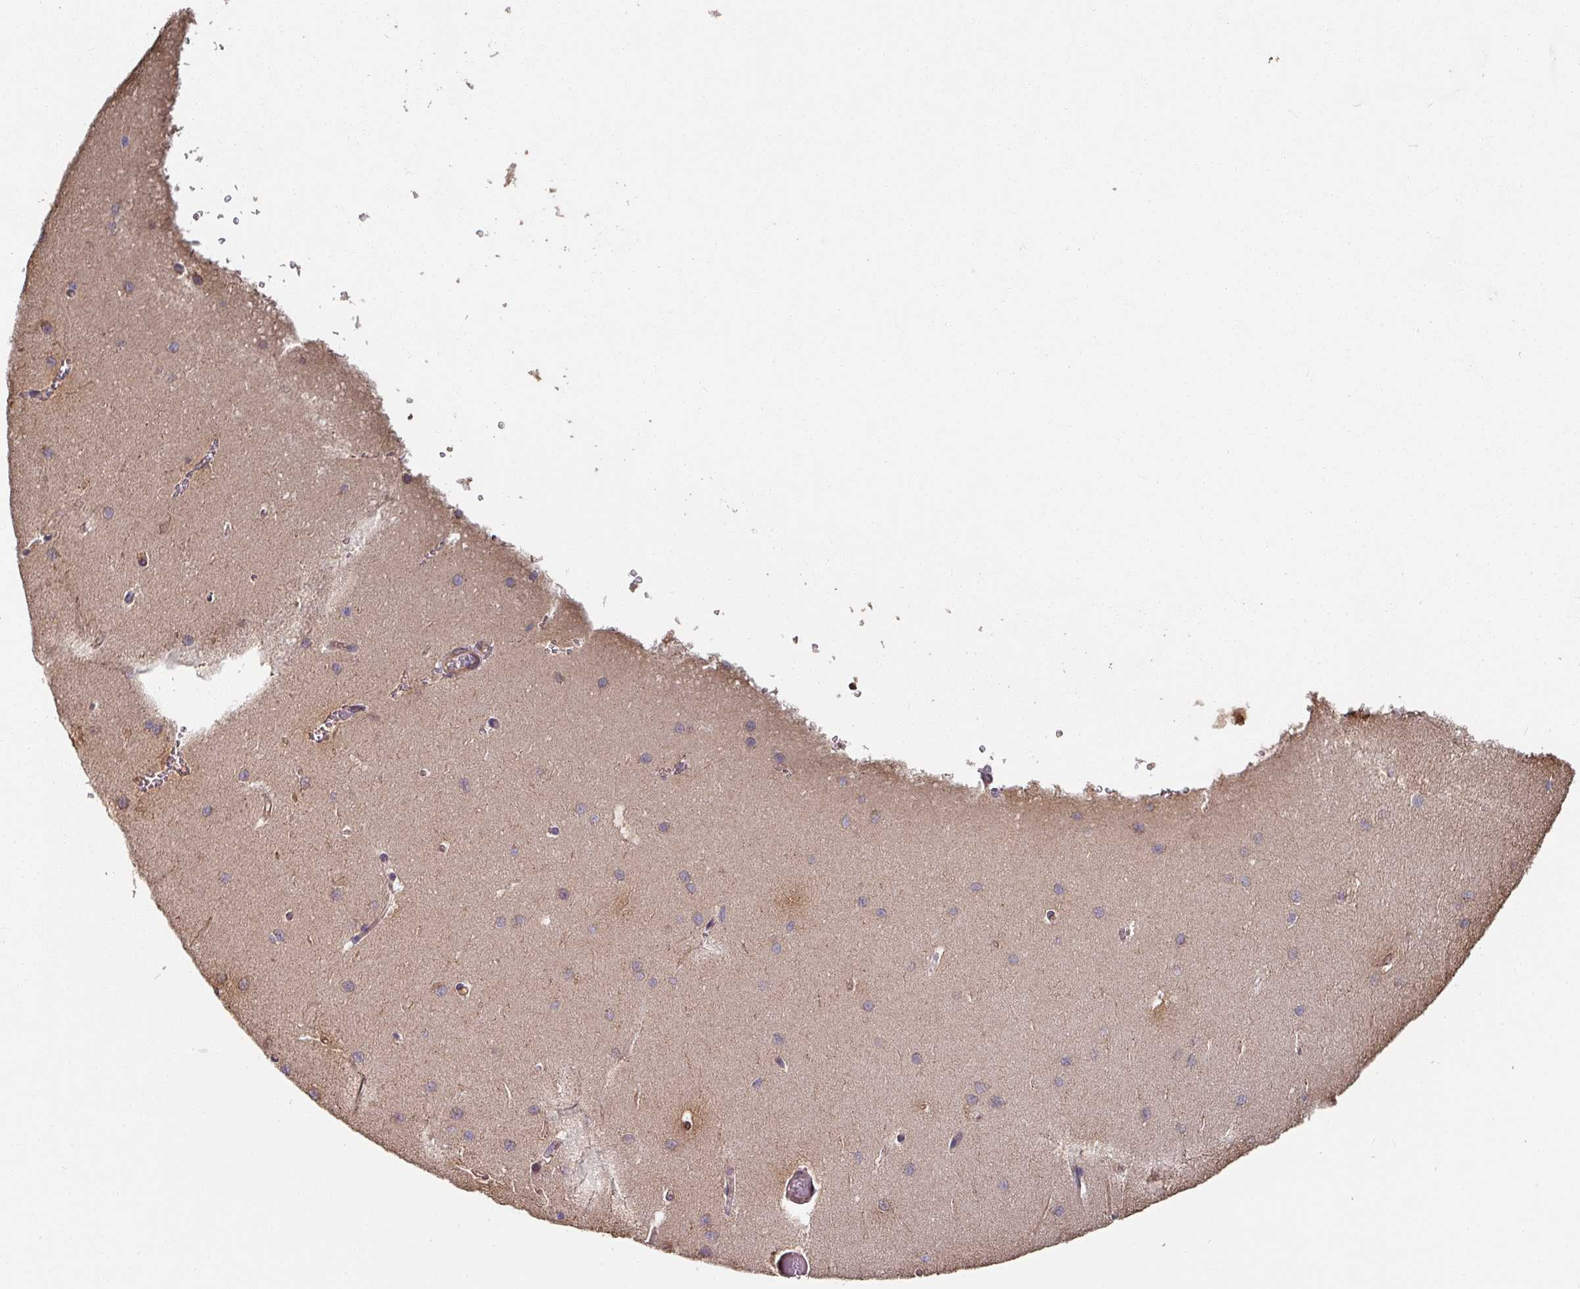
{"staining": {"intensity": "strong", "quantity": "<25%", "location": "cytoplasmic/membranous"}, "tissue": "cerebellum", "cell_type": "Cells in granular layer", "image_type": "normal", "snomed": [{"axis": "morphology", "description": "Normal tissue, NOS"}, {"axis": "topography", "description": "Cerebellum"}], "caption": "Cerebellum stained with a brown dye displays strong cytoplasmic/membranous positive expression in about <25% of cells in granular layer.", "gene": "SIK1", "patient": {"sex": "male", "age": 37}}